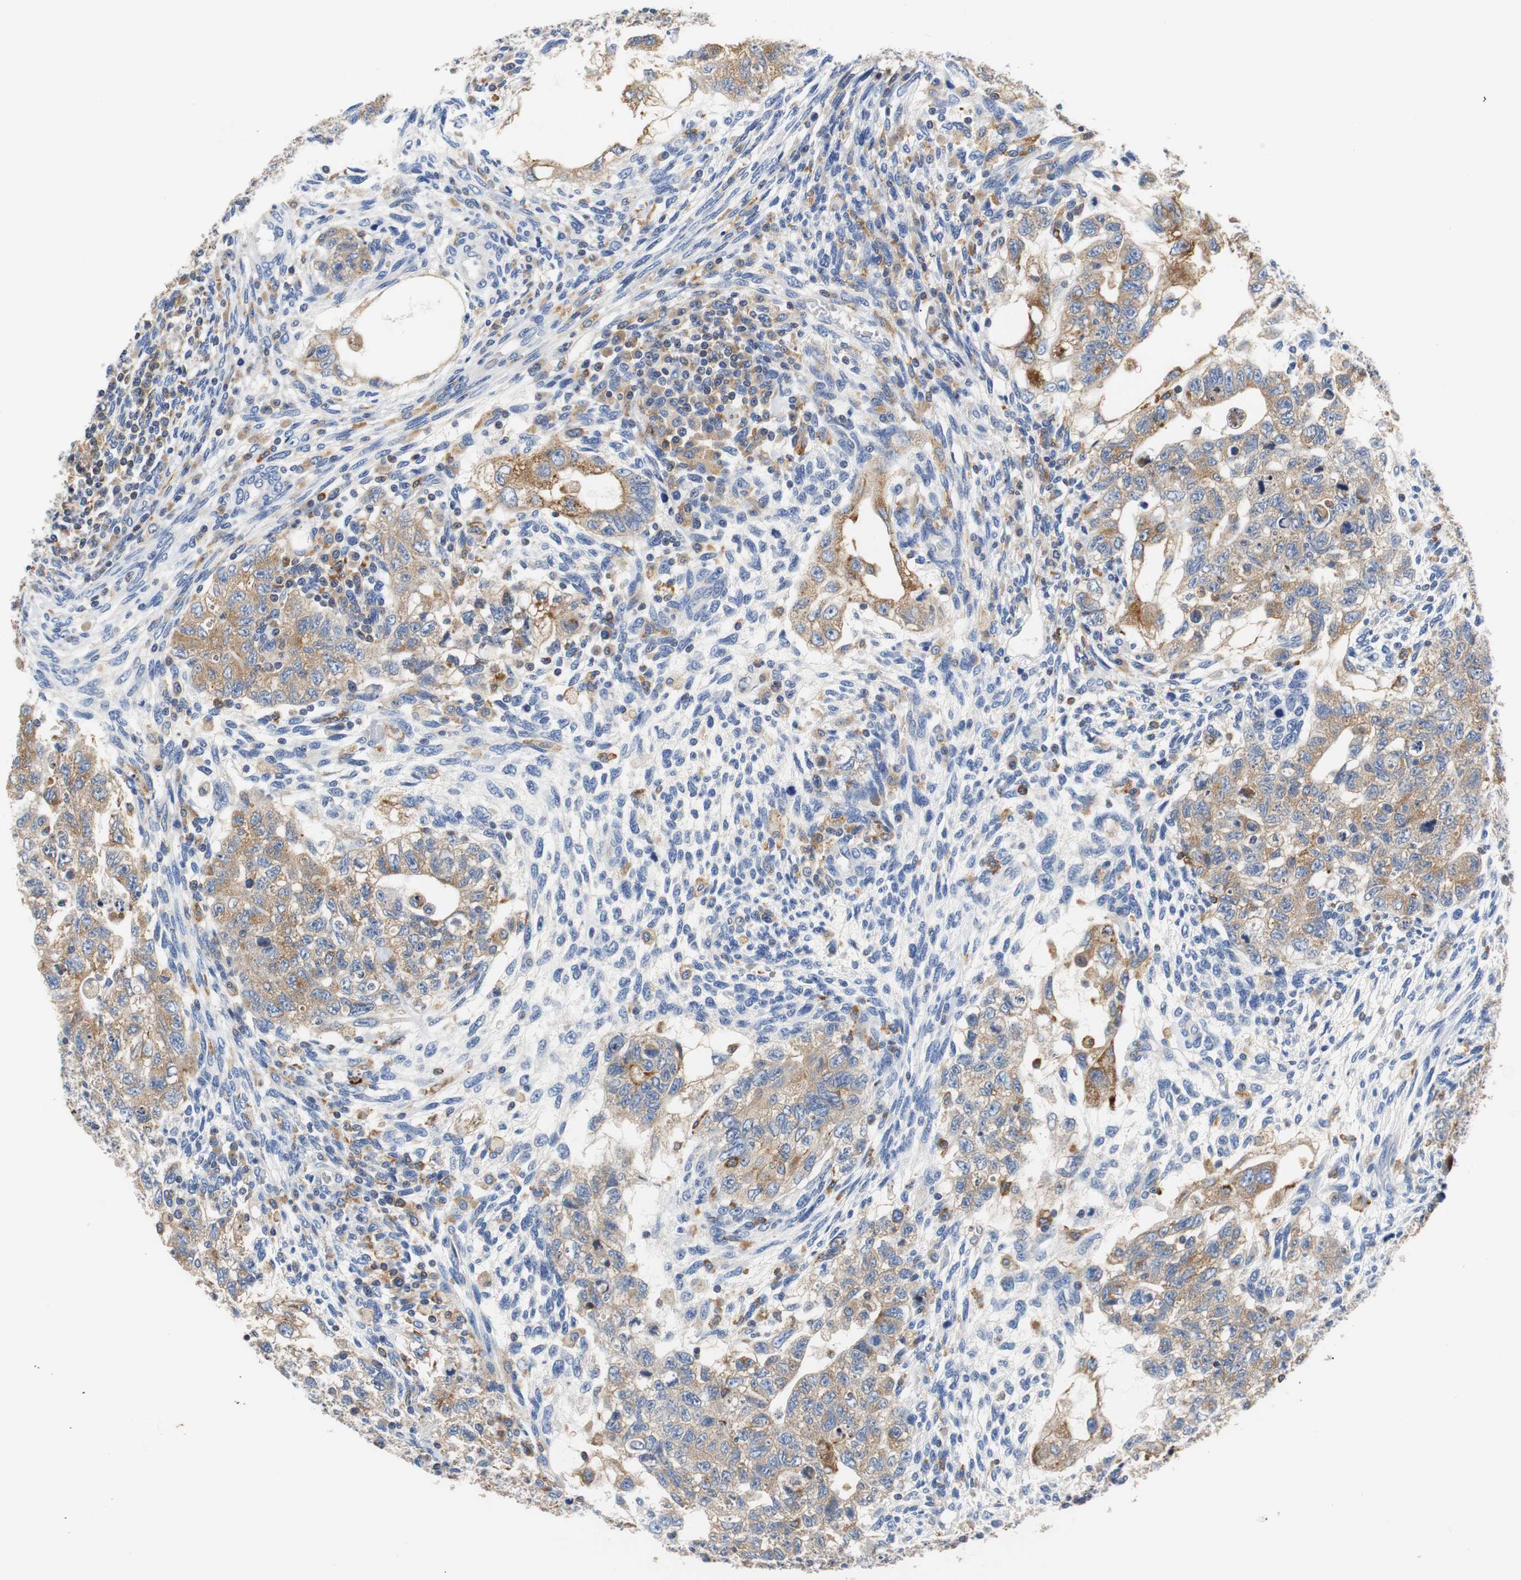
{"staining": {"intensity": "moderate", "quantity": ">75%", "location": "cytoplasmic/membranous"}, "tissue": "testis cancer", "cell_type": "Tumor cells", "image_type": "cancer", "snomed": [{"axis": "morphology", "description": "Normal tissue, NOS"}, {"axis": "morphology", "description": "Carcinoma, Embryonal, NOS"}, {"axis": "topography", "description": "Testis"}], "caption": "IHC of human embryonal carcinoma (testis) shows medium levels of moderate cytoplasmic/membranous expression in approximately >75% of tumor cells.", "gene": "VAMP8", "patient": {"sex": "male", "age": 36}}